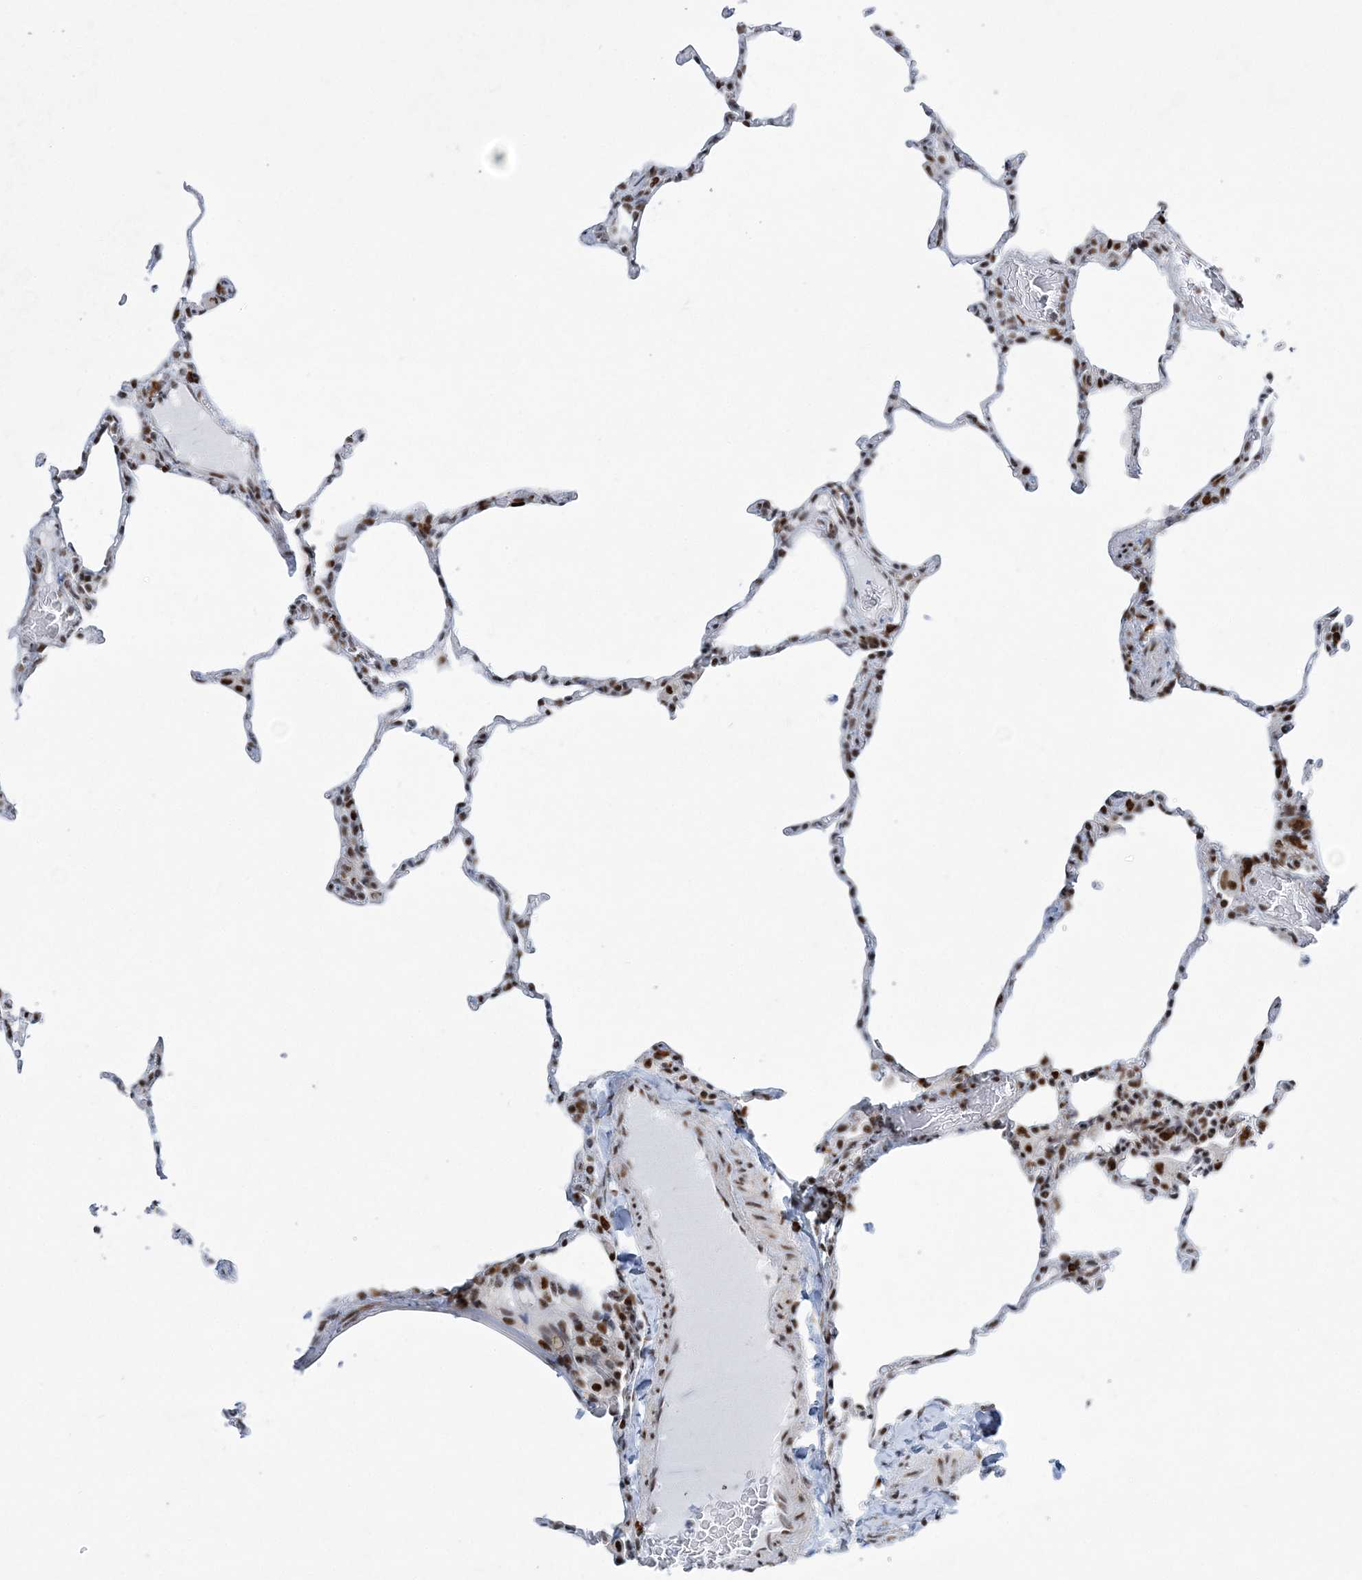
{"staining": {"intensity": "moderate", "quantity": "<25%", "location": "nuclear"}, "tissue": "lung", "cell_type": "Alveolar cells", "image_type": "normal", "snomed": [{"axis": "morphology", "description": "Normal tissue, NOS"}, {"axis": "topography", "description": "Lung"}], "caption": "Normal lung was stained to show a protein in brown. There is low levels of moderate nuclear expression in about <25% of alveolar cells. Nuclei are stained in blue.", "gene": "ZBTB7A", "patient": {"sex": "male", "age": 20}}